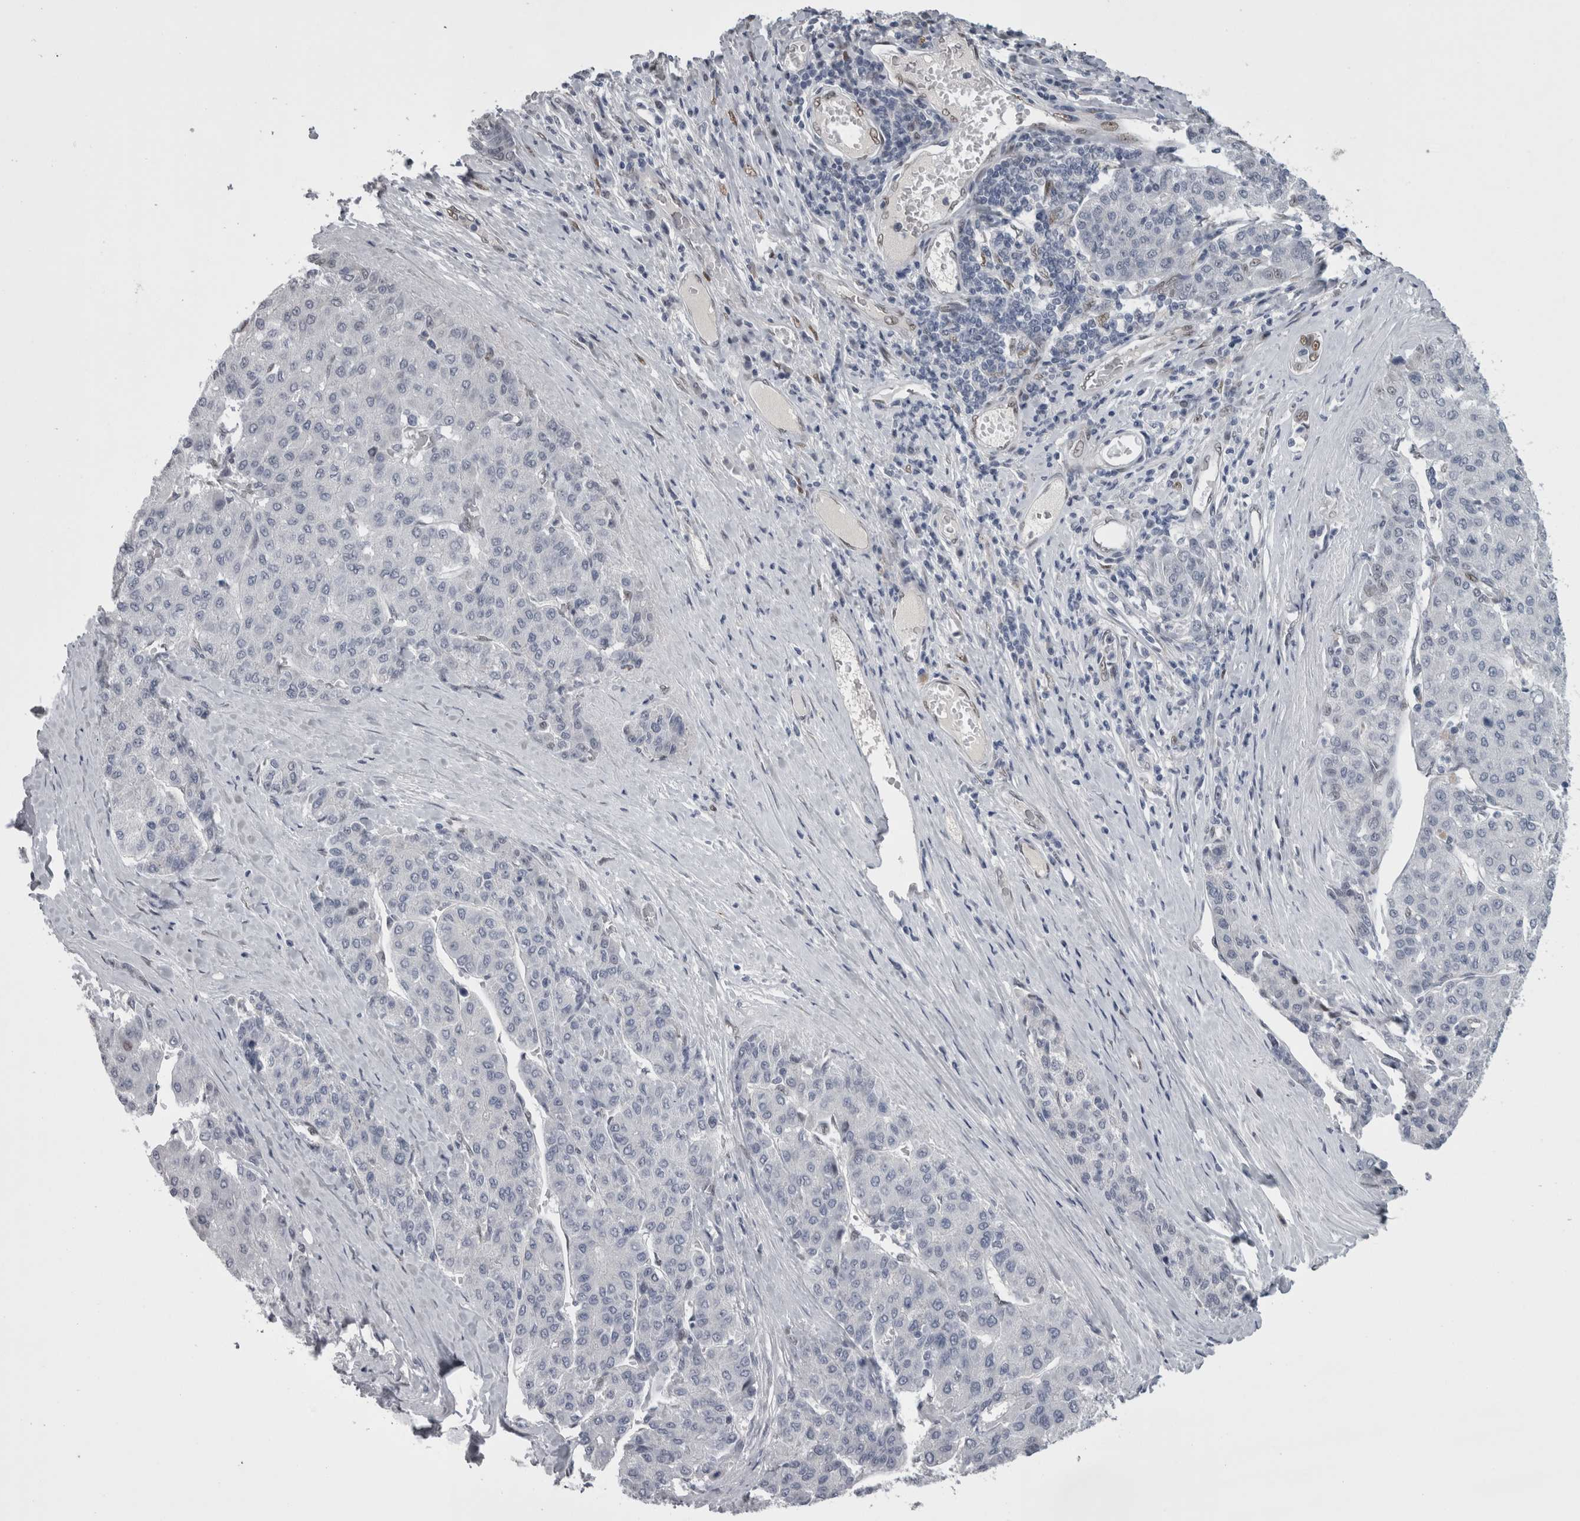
{"staining": {"intensity": "negative", "quantity": "none", "location": "none"}, "tissue": "liver cancer", "cell_type": "Tumor cells", "image_type": "cancer", "snomed": [{"axis": "morphology", "description": "Carcinoma, Hepatocellular, NOS"}, {"axis": "topography", "description": "Liver"}], "caption": "IHC of human liver cancer (hepatocellular carcinoma) displays no staining in tumor cells. (DAB (3,3'-diaminobenzidine) immunohistochemistry (IHC) with hematoxylin counter stain).", "gene": "C1orf54", "patient": {"sex": "male", "age": 65}}